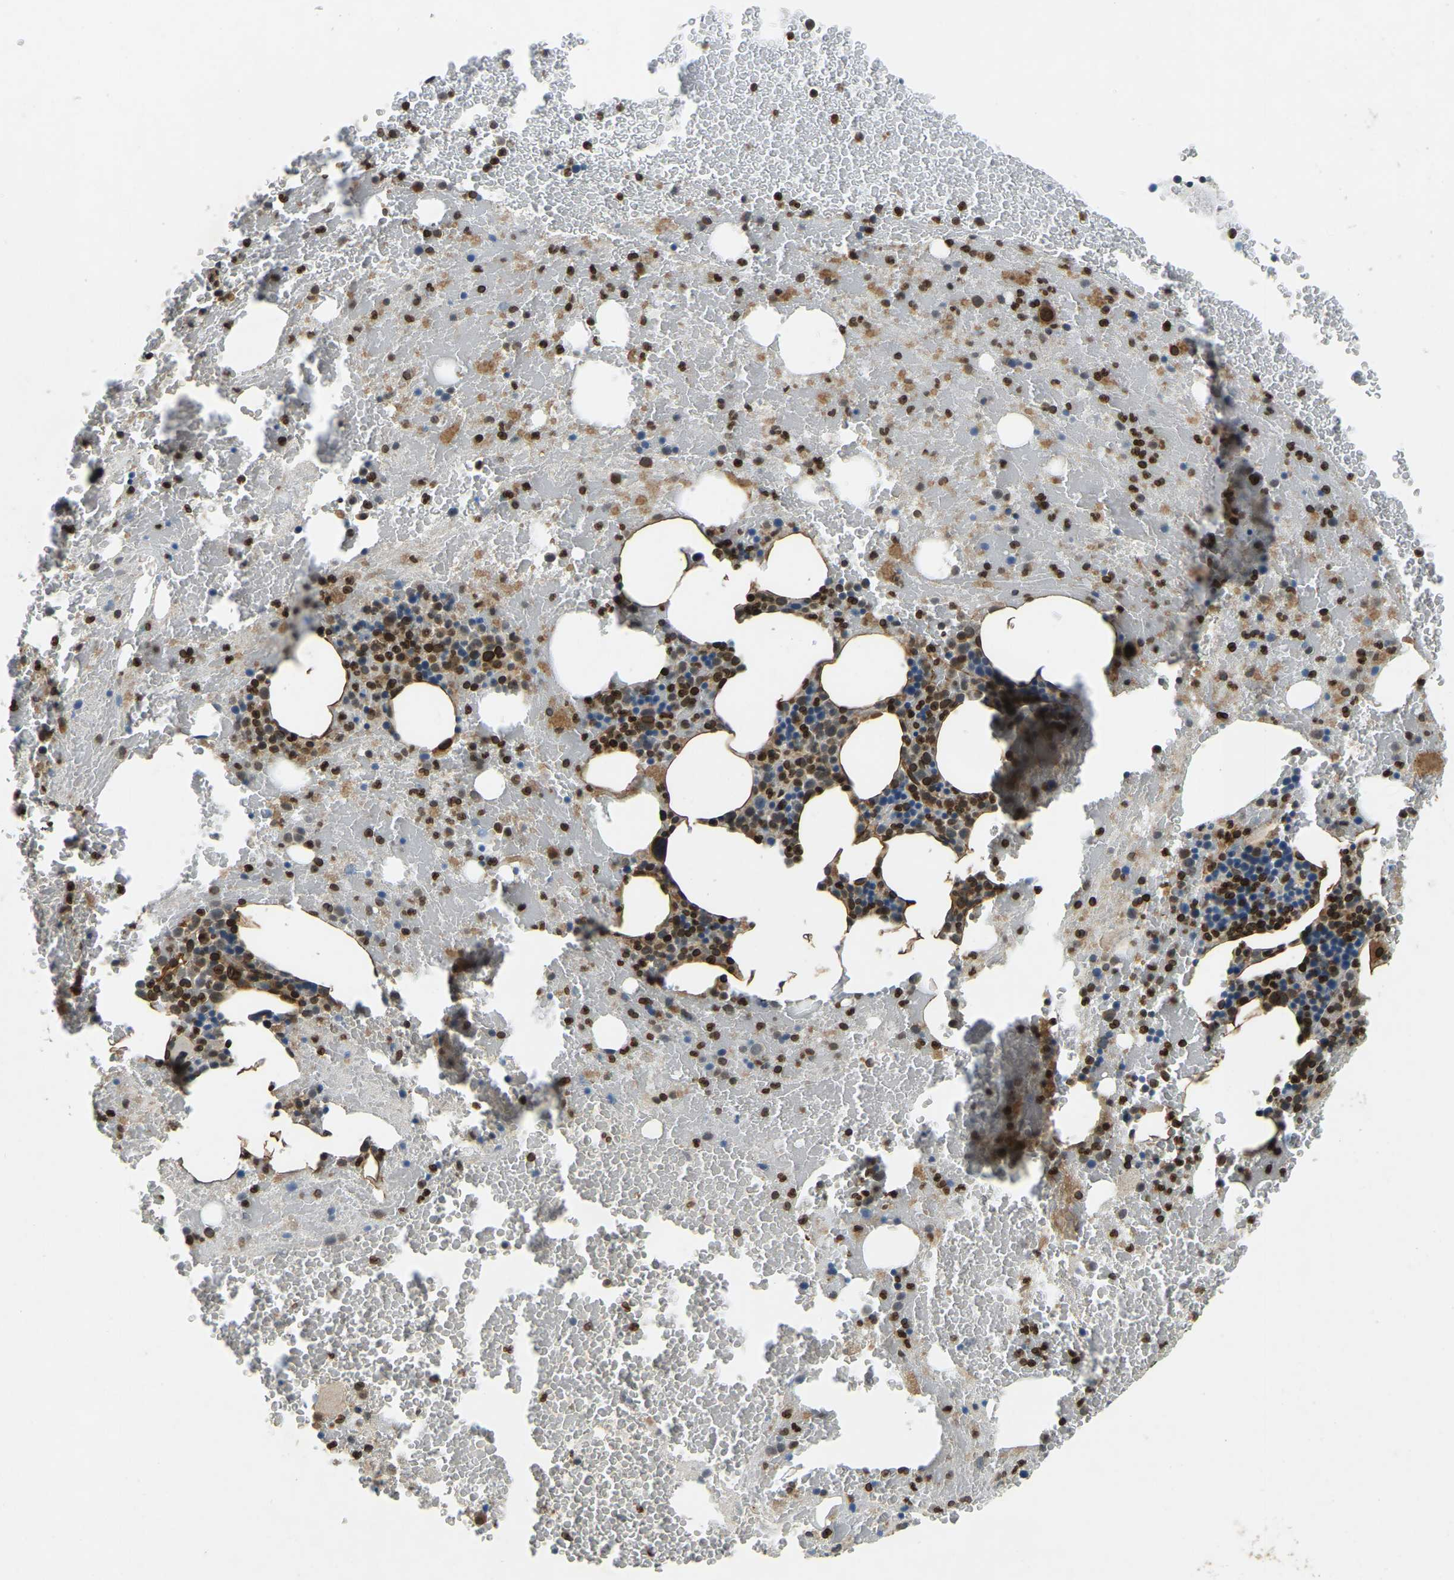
{"staining": {"intensity": "strong", "quantity": "25%-75%", "location": "cytoplasmic/membranous,nuclear"}, "tissue": "bone marrow", "cell_type": "Hematopoietic cells", "image_type": "normal", "snomed": [{"axis": "morphology", "description": "Normal tissue, NOS"}, {"axis": "morphology", "description": "Inflammation, NOS"}, {"axis": "topography", "description": "Bone marrow"}], "caption": "Immunohistochemical staining of benign bone marrow displays strong cytoplasmic/membranous,nuclear protein positivity in about 25%-75% of hematopoietic cells. The staining is performed using DAB (3,3'-diaminobenzidine) brown chromogen to label protein expression. The nuclei are counter-stained blue using hematoxylin.", "gene": "SYNE1", "patient": {"sex": "male", "age": 47}}